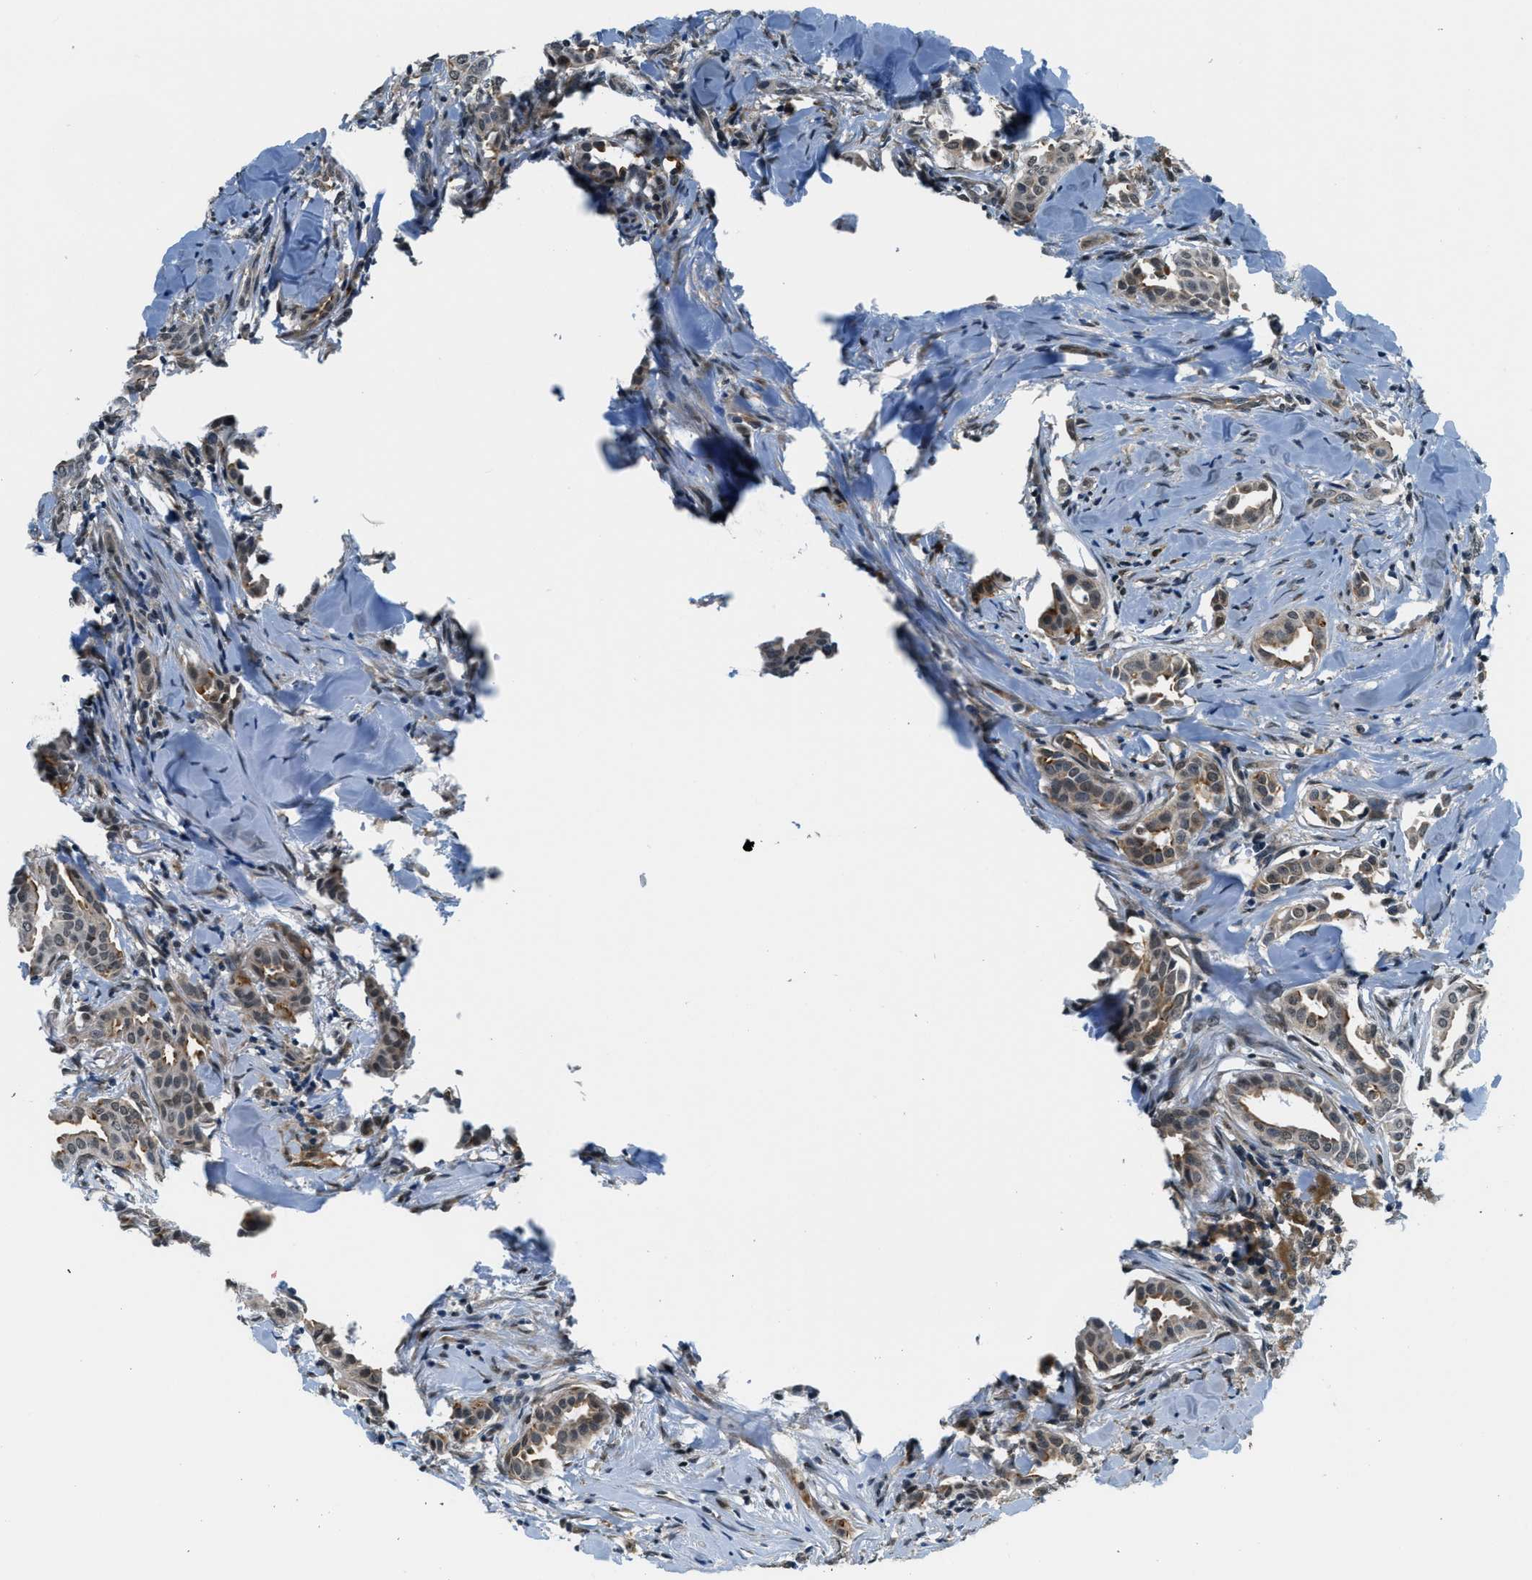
{"staining": {"intensity": "weak", "quantity": "<25%", "location": "cytoplasmic/membranous,nuclear"}, "tissue": "head and neck cancer", "cell_type": "Tumor cells", "image_type": "cancer", "snomed": [{"axis": "morphology", "description": "Adenocarcinoma, NOS"}, {"axis": "topography", "description": "Salivary gland"}, {"axis": "topography", "description": "Head-Neck"}], "caption": "Head and neck cancer was stained to show a protein in brown. There is no significant positivity in tumor cells. The staining is performed using DAB brown chromogen with nuclei counter-stained in using hematoxylin.", "gene": "RAB11FIP1", "patient": {"sex": "female", "age": 59}}